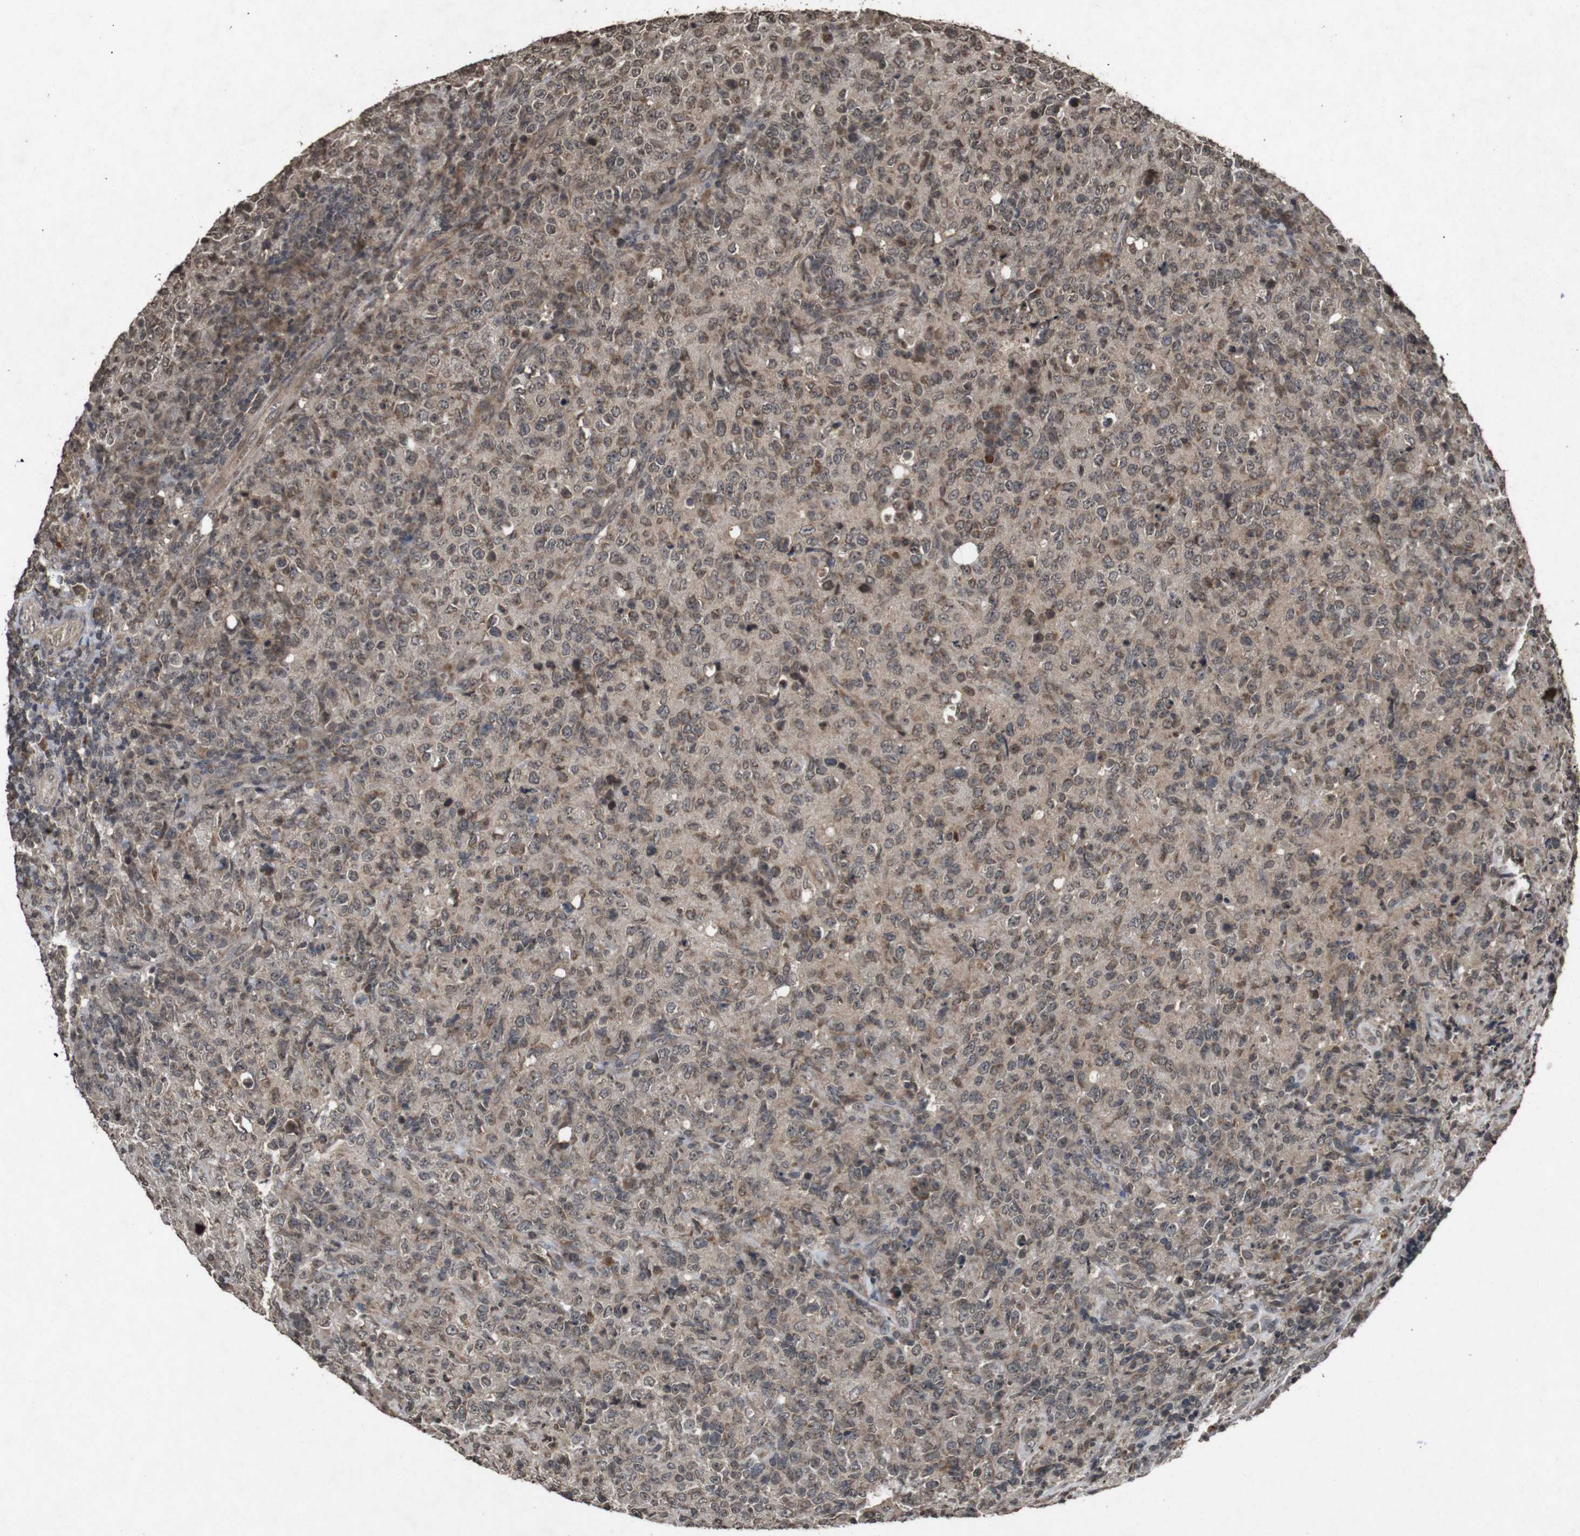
{"staining": {"intensity": "weak", "quantity": "<25%", "location": "cytoplasmic/membranous,nuclear"}, "tissue": "lymphoma", "cell_type": "Tumor cells", "image_type": "cancer", "snomed": [{"axis": "morphology", "description": "Malignant lymphoma, non-Hodgkin's type, High grade"}, {"axis": "topography", "description": "Tonsil"}], "caption": "This is an immunohistochemistry image of malignant lymphoma, non-Hodgkin's type (high-grade). There is no expression in tumor cells.", "gene": "SORL1", "patient": {"sex": "female", "age": 36}}